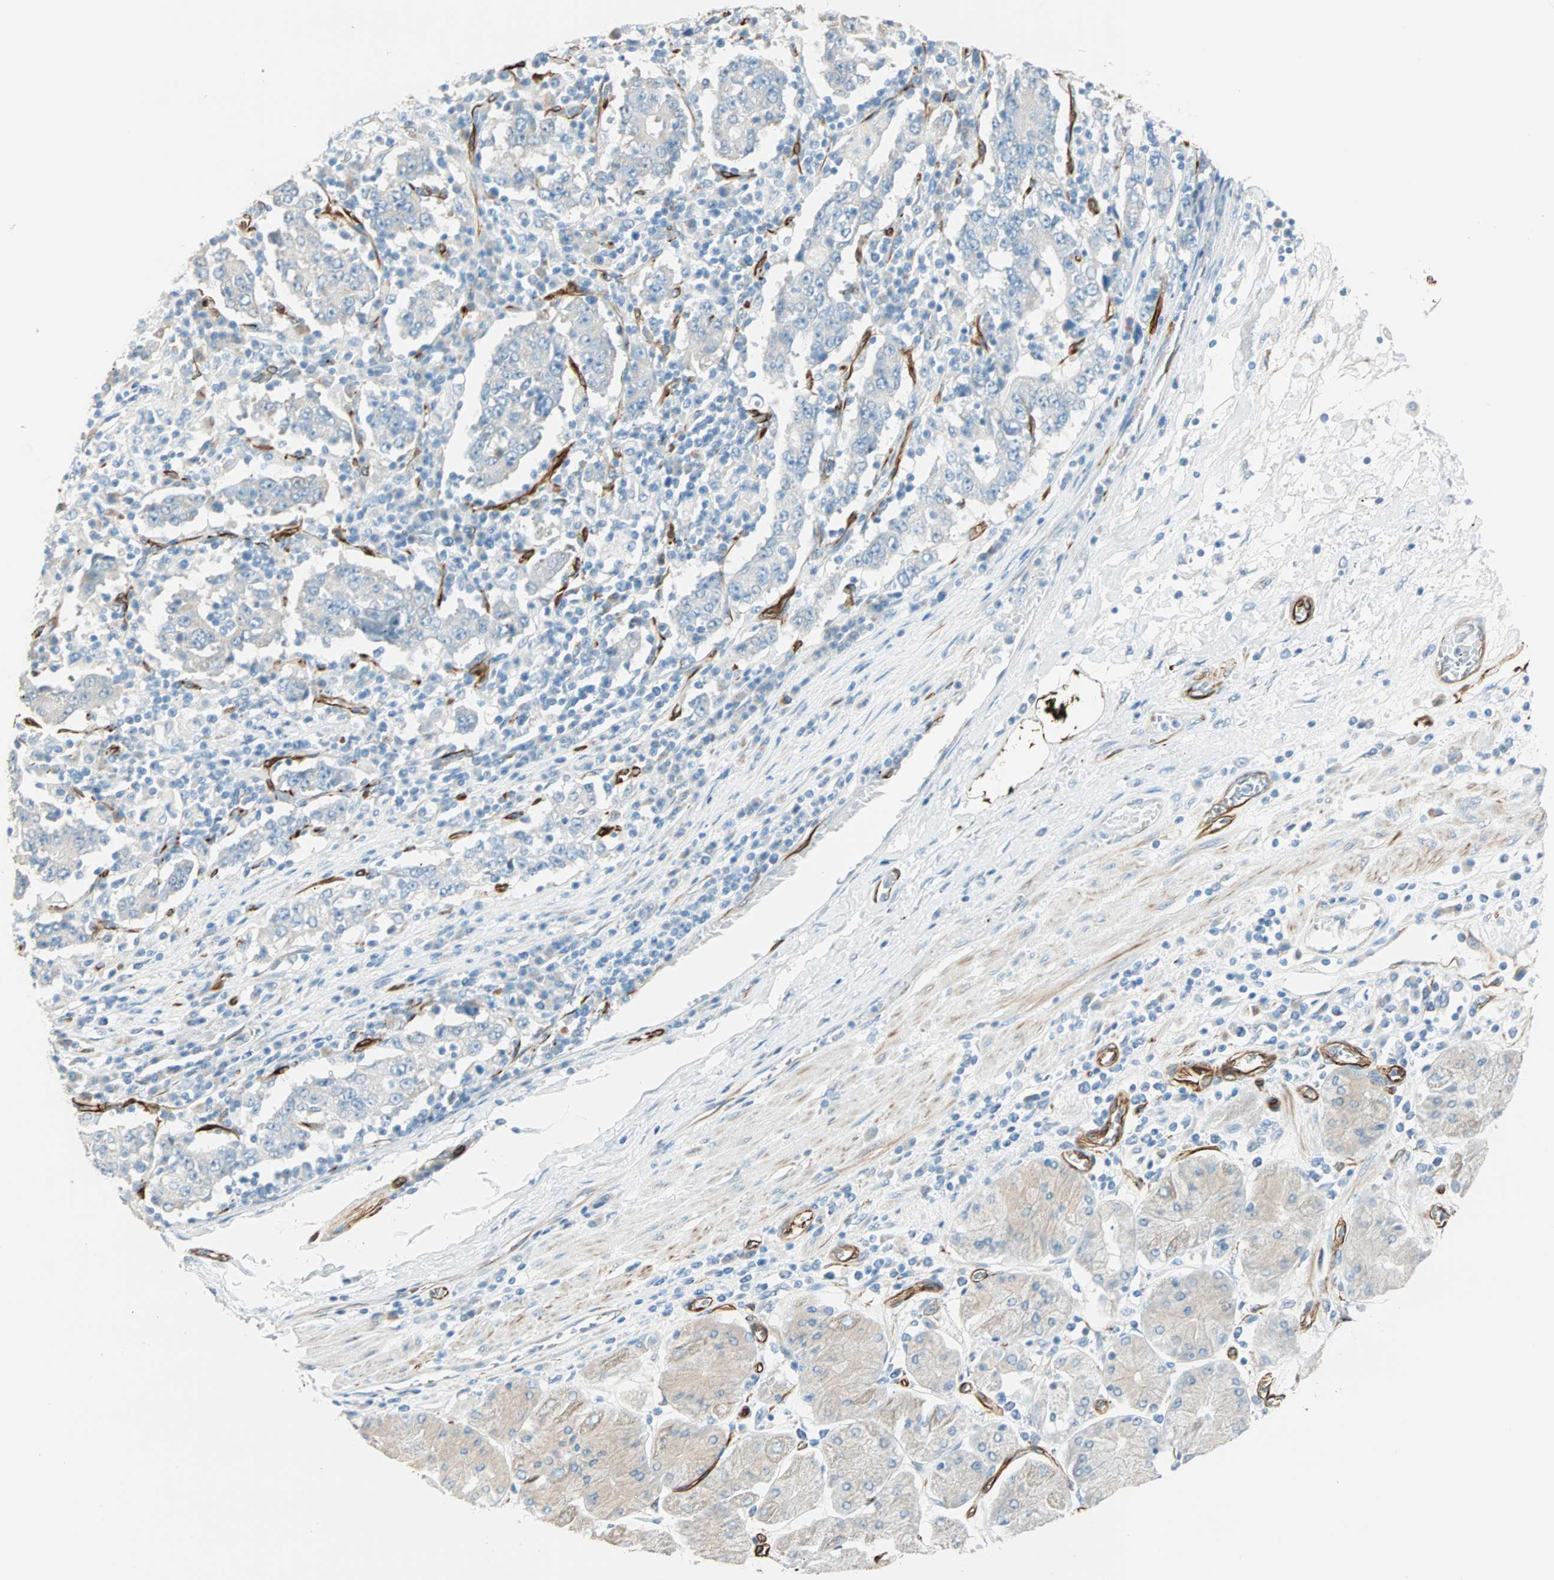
{"staining": {"intensity": "negative", "quantity": "none", "location": "none"}, "tissue": "stomach cancer", "cell_type": "Tumor cells", "image_type": "cancer", "snomed": [{"axis": "morphology", "description": "Normal tissue, NOS"}, {"axis": "morphology", "description": "Adenocarcinoma, NOS"}, {"axis": "topography", "description": "Stomach, upper"}, {"axis": "topography", "description": "Stomach"}], "caption": "Image shows no protein expression in tumor cells of adenocarcinoma (stomach) tissue.", "gene": "NES", "patient": {"sex": "male", "age": 59}}